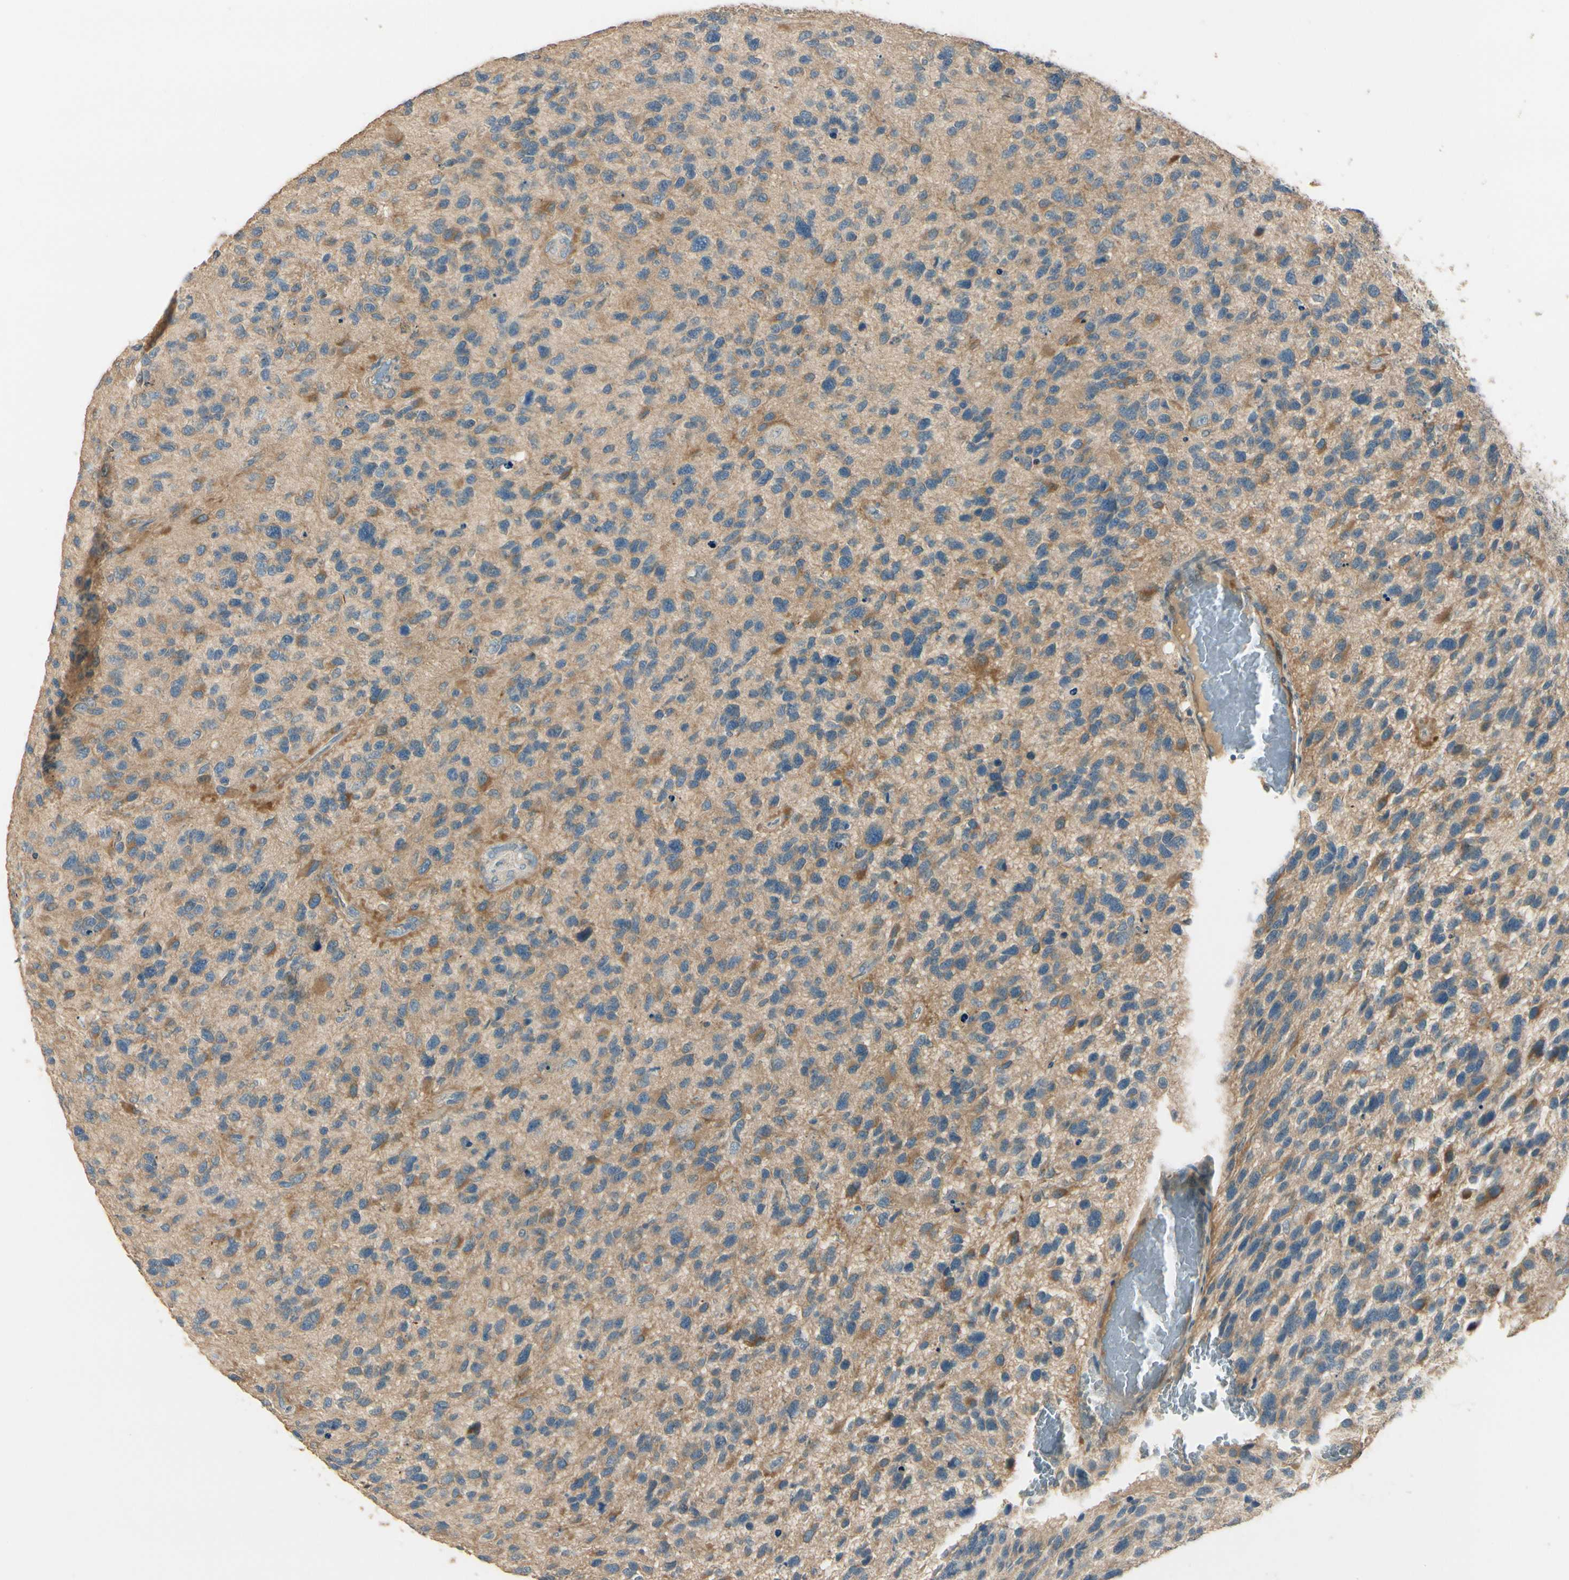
{"staining": {"intensity": "moderate", "quantity": "<25%", "location": "cytoplasmic/membranous"}, "tissue": "glioma", "cell_type": "Tumor cells", "image_type": "cancer", "snomed": [{"axis": "morphology", "description": "Glioma, malignant, High grade"}, {"axis": "topography", "description": "Brain"}], "caption": "Tumor cells demonstrate low levels of moderate cytoplasmic/membranous expression in about <25% of cells in glioma.", "gene": "PLXNA1", "patient": {"sex": "female", "age": 58}}